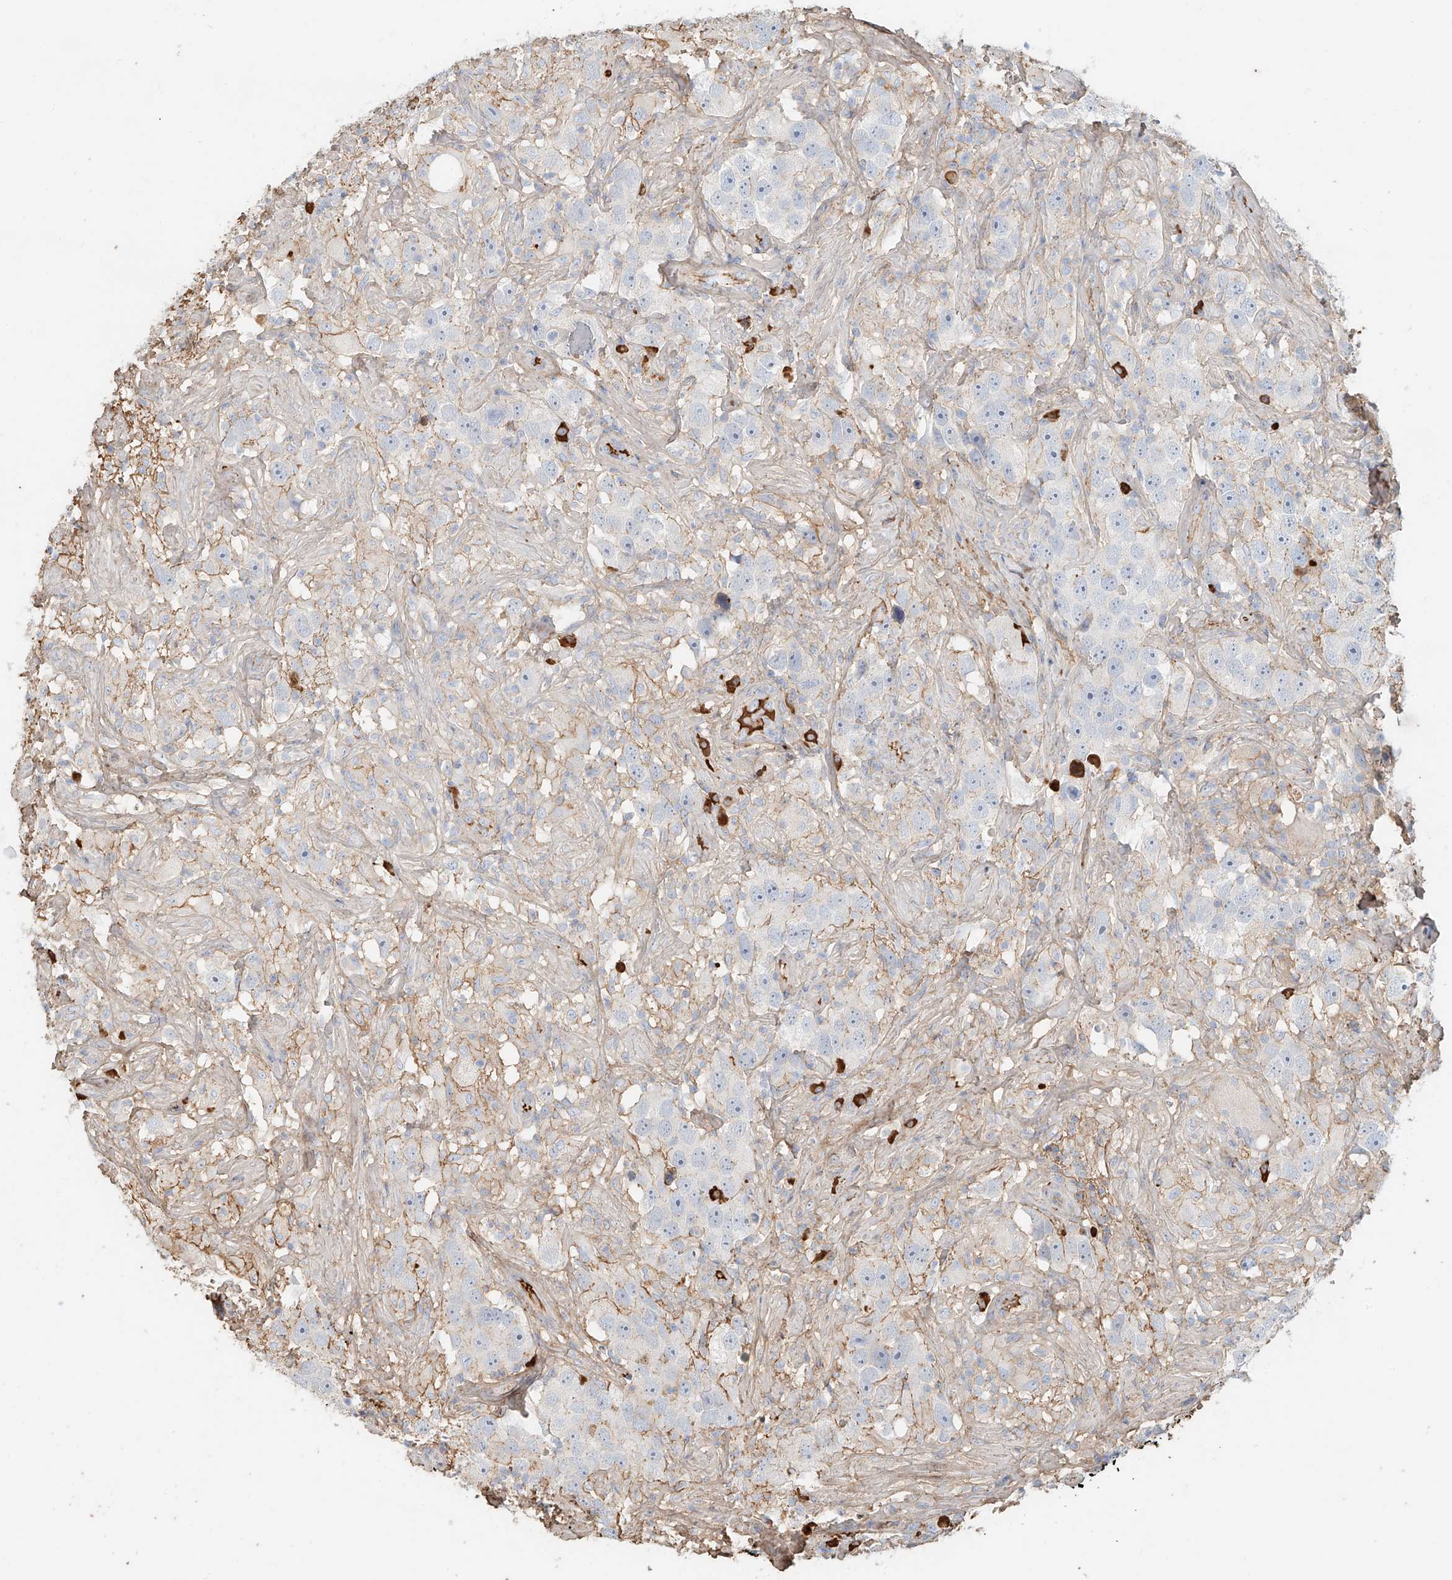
{"staining": {"intensity": "negative", "quantity": "none", "location": "none"}, "tissue": "testis cancer", "cell_type": "Tumor cells", "image_type": "cancer", "snomed": [{"axis": "morphology", "description": "Seminoma, NOS"}, {"axis": "topography", "description": "Testis"}], "caption": "Protein analysis of testis seminoma reveals no significant positivity in tumor cells.", "gene": "ZFP30", "patient": {"sex": "male", "age": 49}}